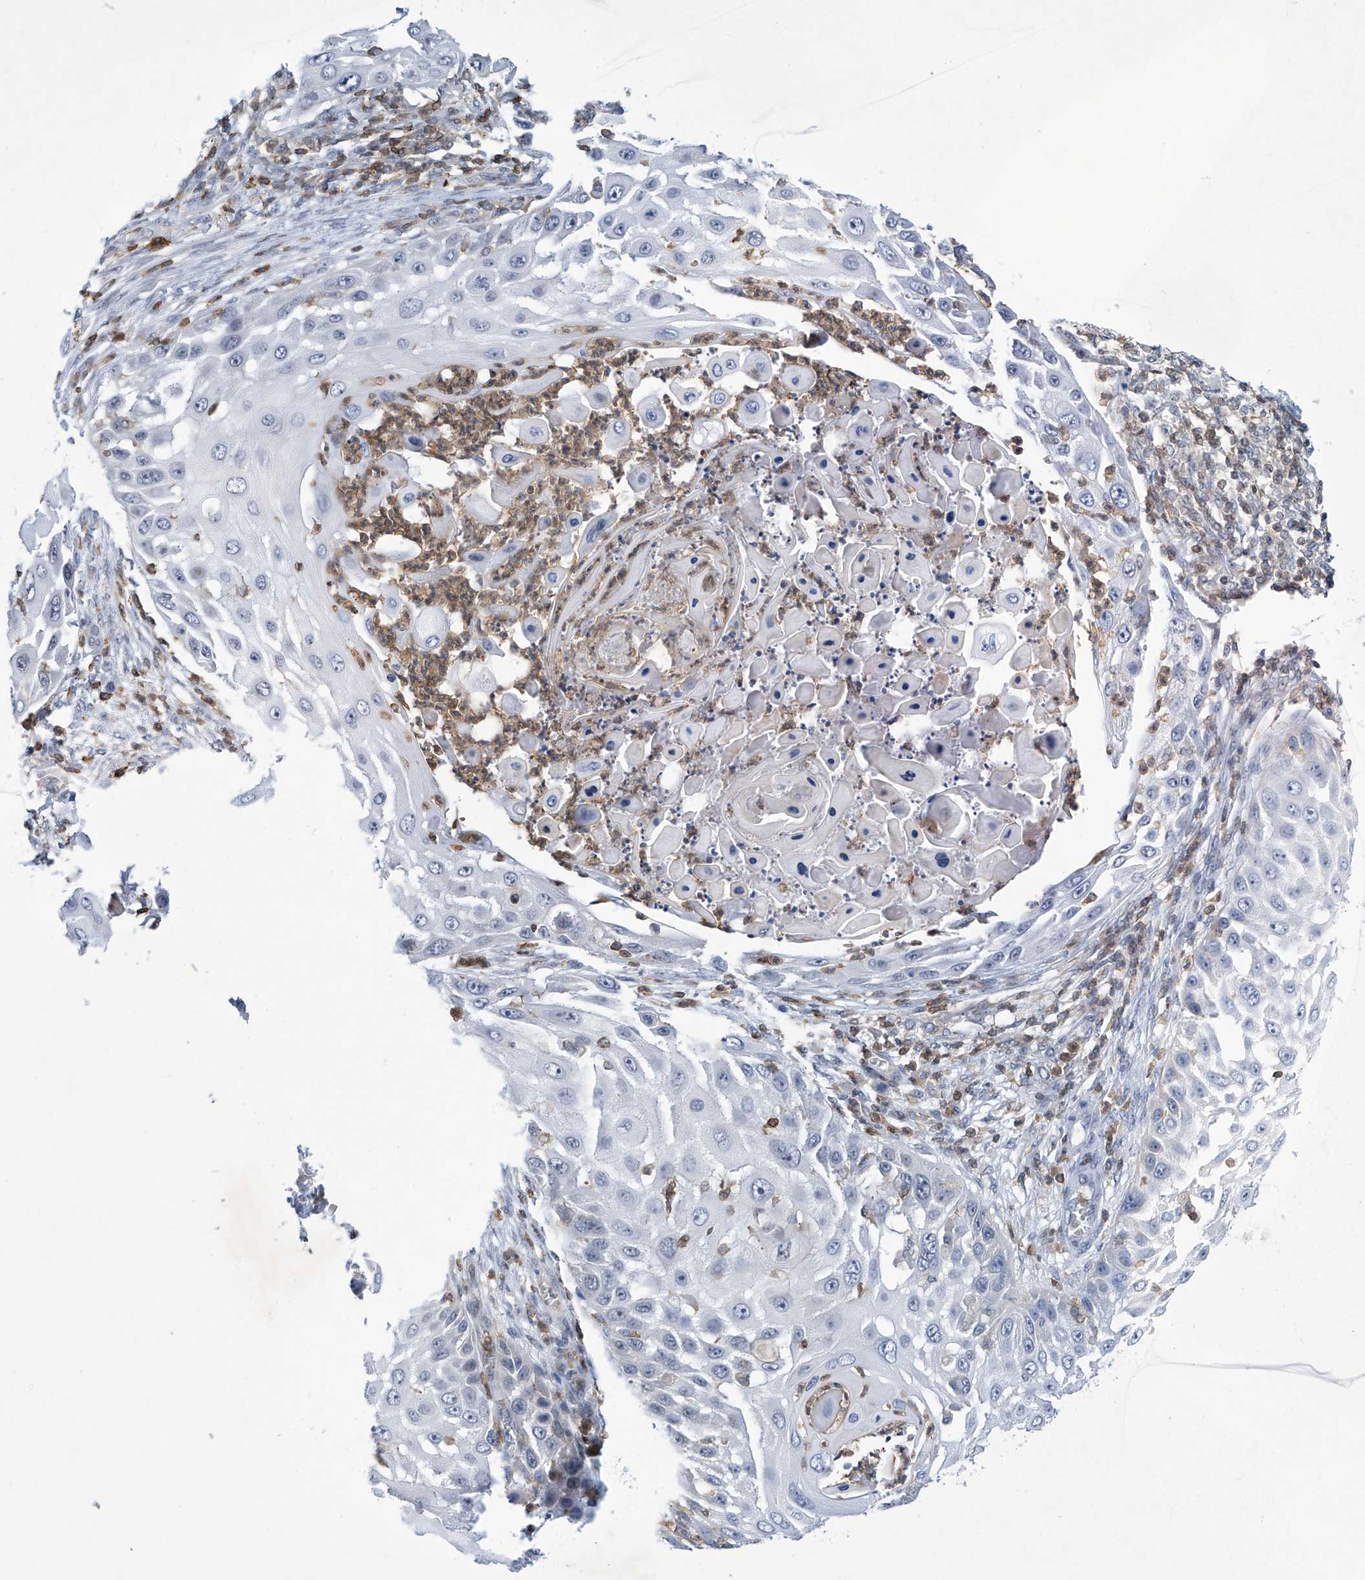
{"staining": {"intensity": "negative", "quantity": "none", "location": "none"}, "tissue": "skin cancer", "cell_type": "Tumor cells", "image_type": "cancer", "snomed": [{"axis": "morphology", "description": "Squamous cell carcinoma, NOS"}, {"axis": "topography", "description": "Skin"}], "caption": "The image reveals no significant staining in tumor cells of skin cancer. (DAB IHC with hematoxylin counter stain).", "gene": "MSL3", "patient": {"sex": "female", "age": 44}}